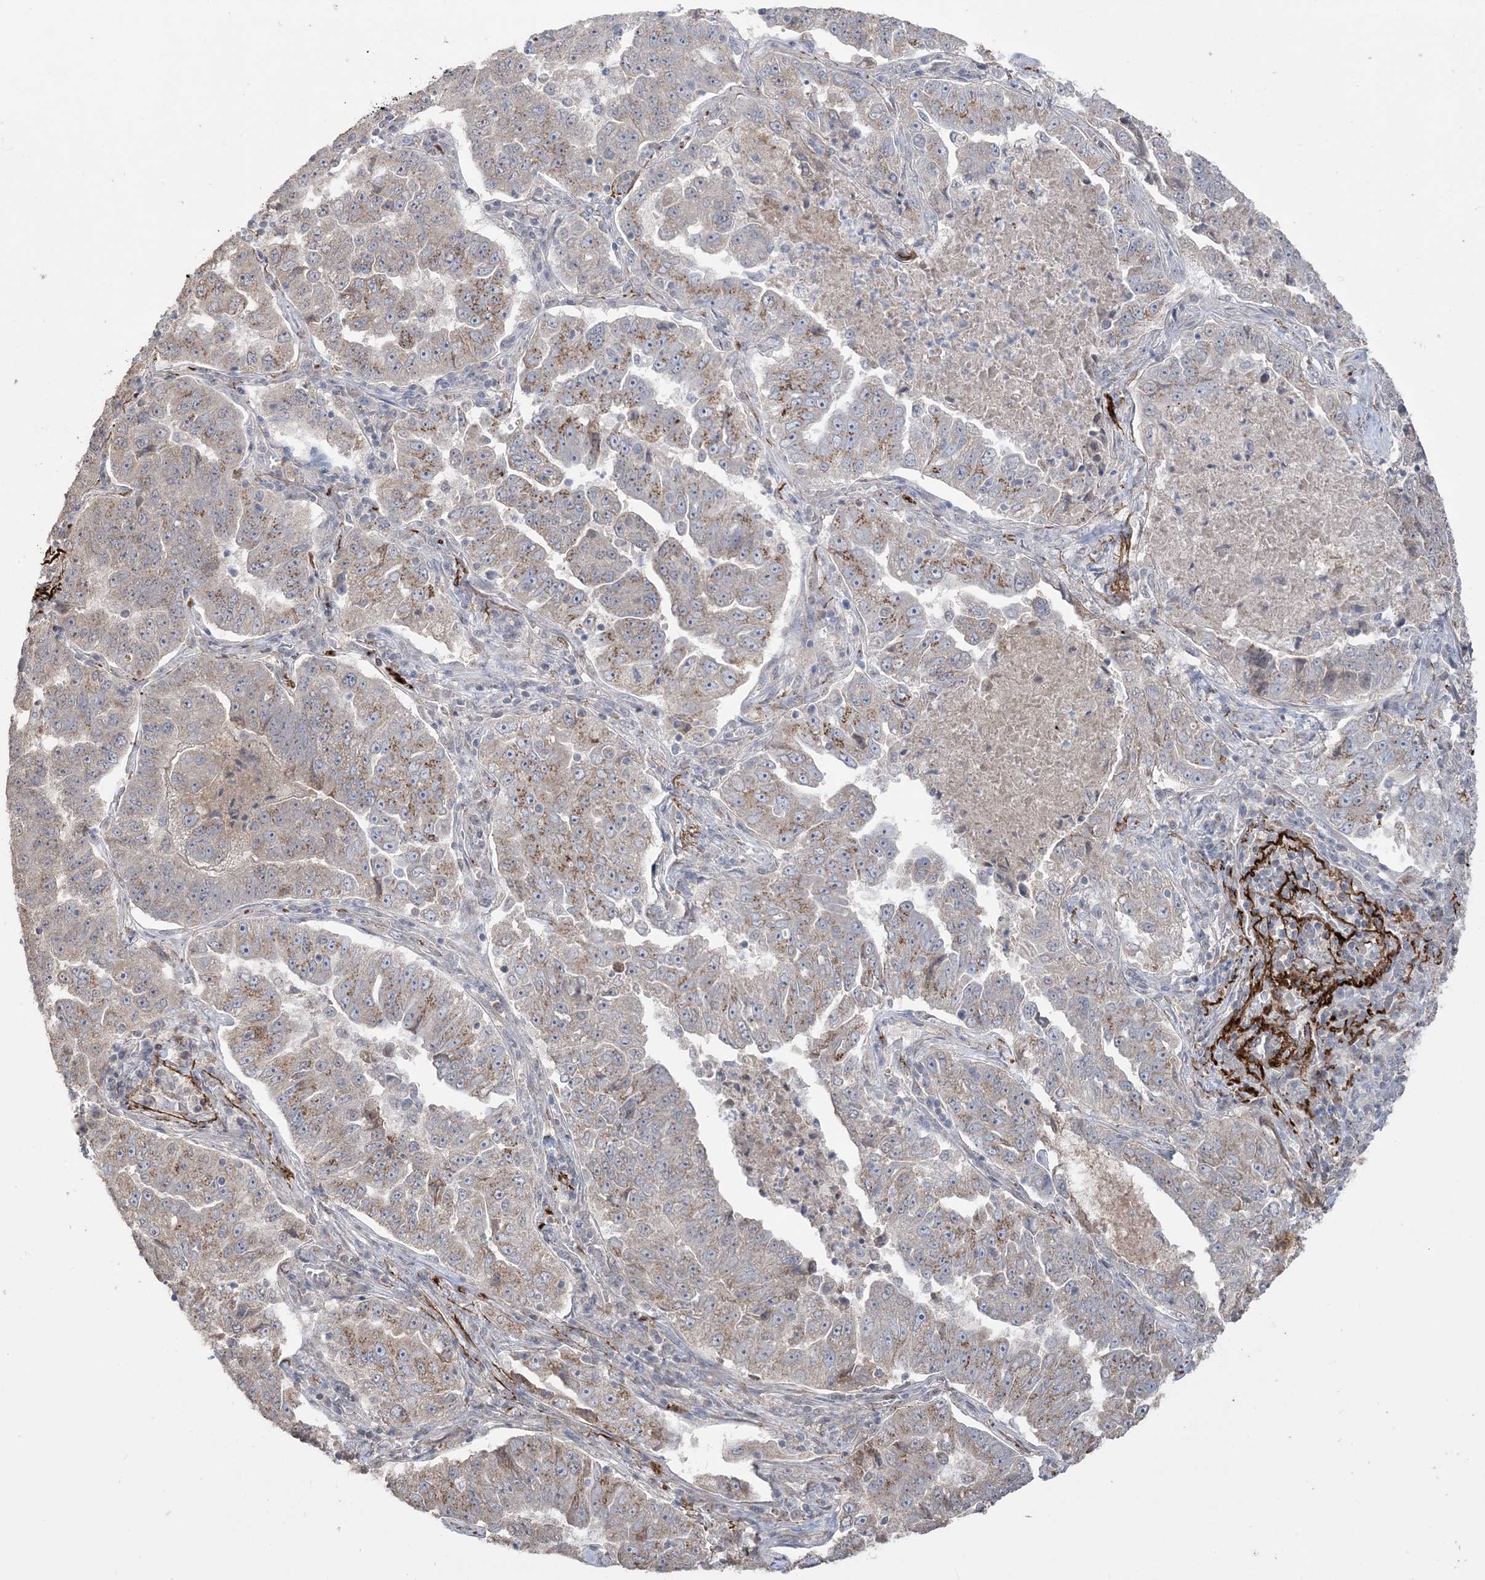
{"staining": {"intensity": "moderate", "quantity": "<25%", "location": "cytoplasmic/membranous"}, "tissue": "lung cancer", "cell_type": "Tumor cells", "image_type": "cancer", "snomed": [{"axis": "morphology", "description": "Adenocarcinoma, NOS"}, {"axis": "topography", "description": "Lung"}], "caption": "Immunohistochemistry (IHC) micrograph of neoplastic tissue: adenocarcinoma (lung) stained using IHC reveals low levels of moderate protein expression localized specifically in the cytoplasmic/membranous of tumor cells, appearing as a cytoplasmic/membranous brown color.", "gene": "XRN1", "patient": {"sex": "female", "age": 51}}